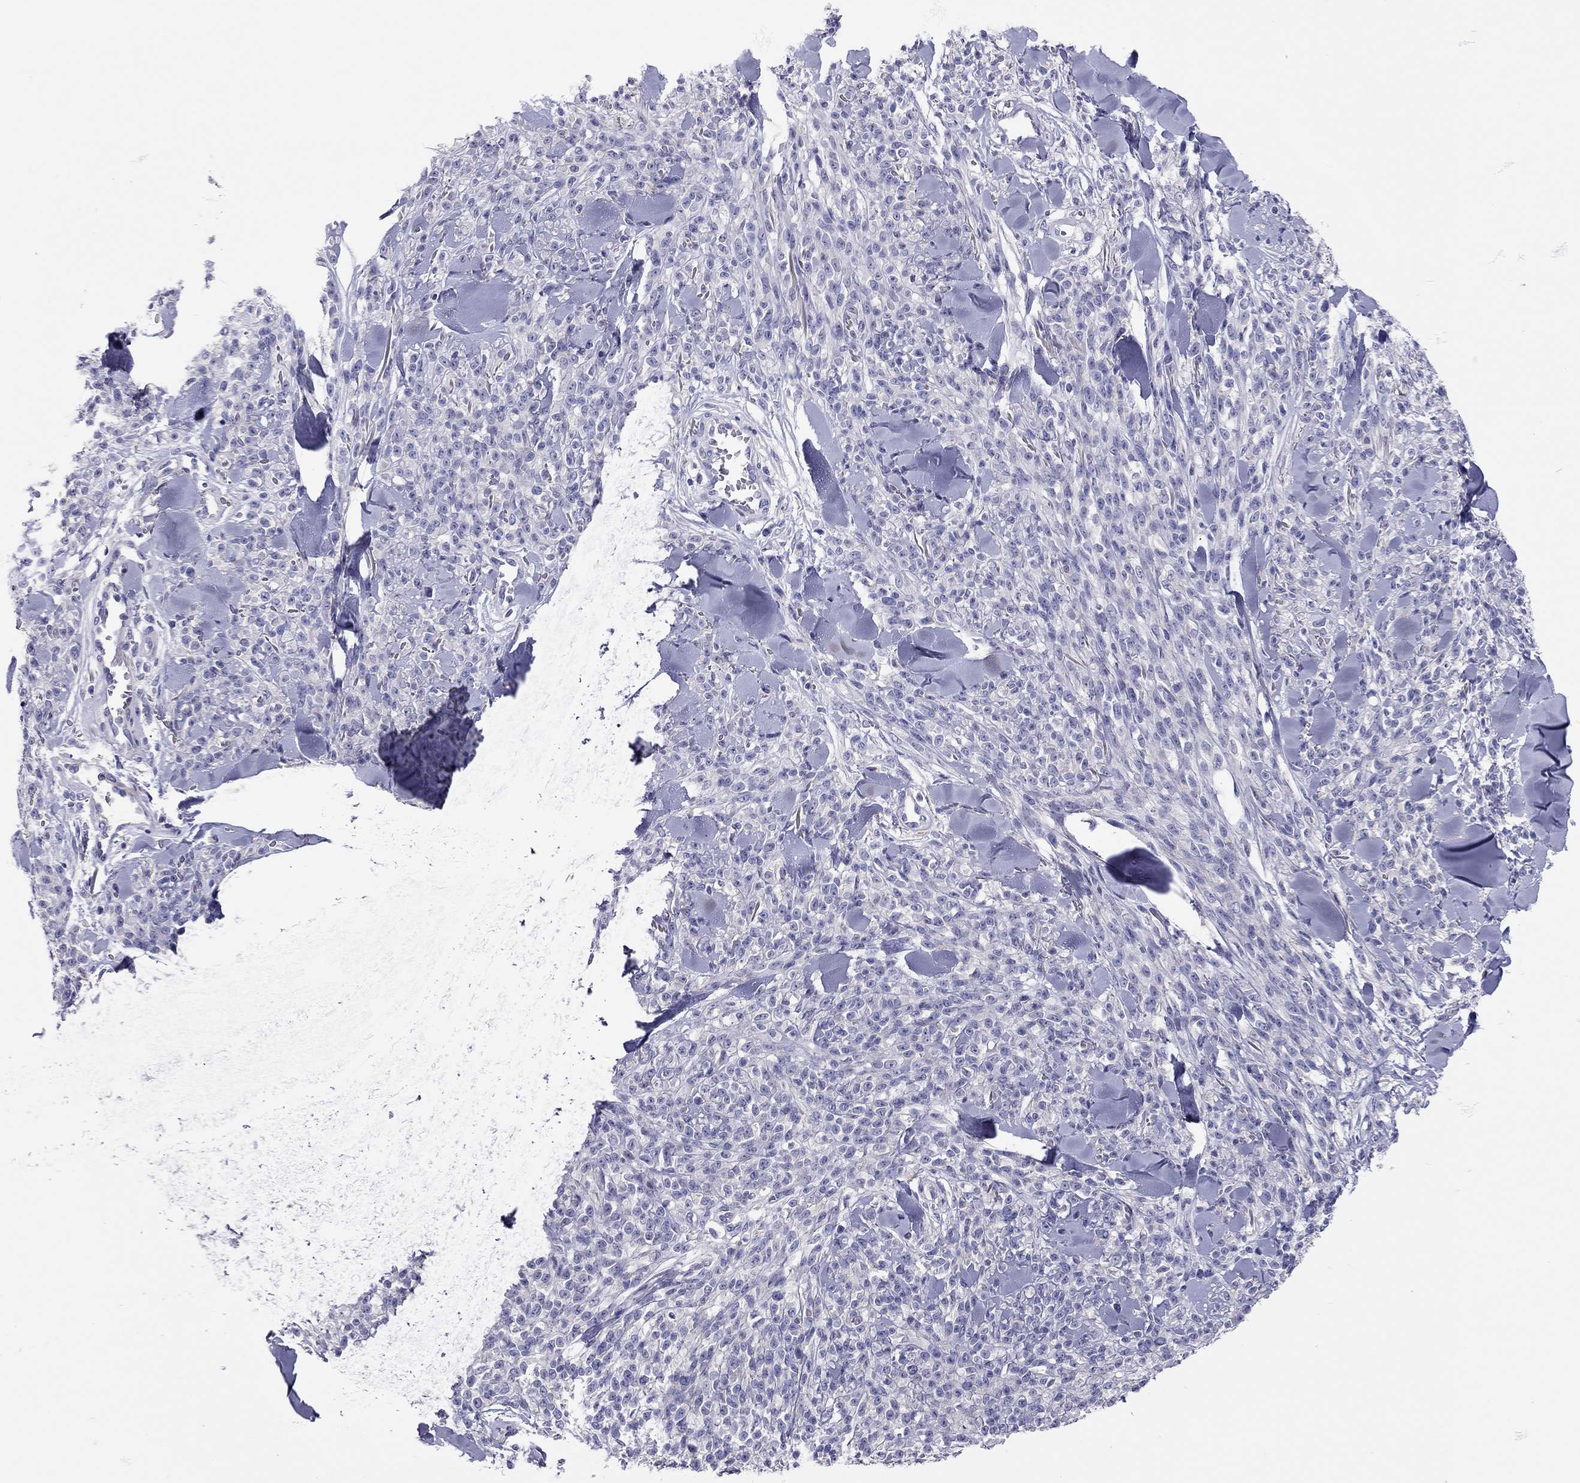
{"staining": {"intensity": "negative", "quantity": "none", "location": "none"}, "tissue": "melanoma", "cell_type": "Tumor cells", "image_type": "cancer", "snomed": [{"axis": "morphology", "description": "Malignant melanoma, NOS"}, {"axis": "topography", "description": "Skin"}, {"axis": "topography", "description": "Skin of trunk"}], "caption": "This is a image of immunohistochemistry staining of malignant melanoma, which shows no staining in tumor cells.", "gene": "SCARB1", "patient": {"sex": "male", "age": 74}}